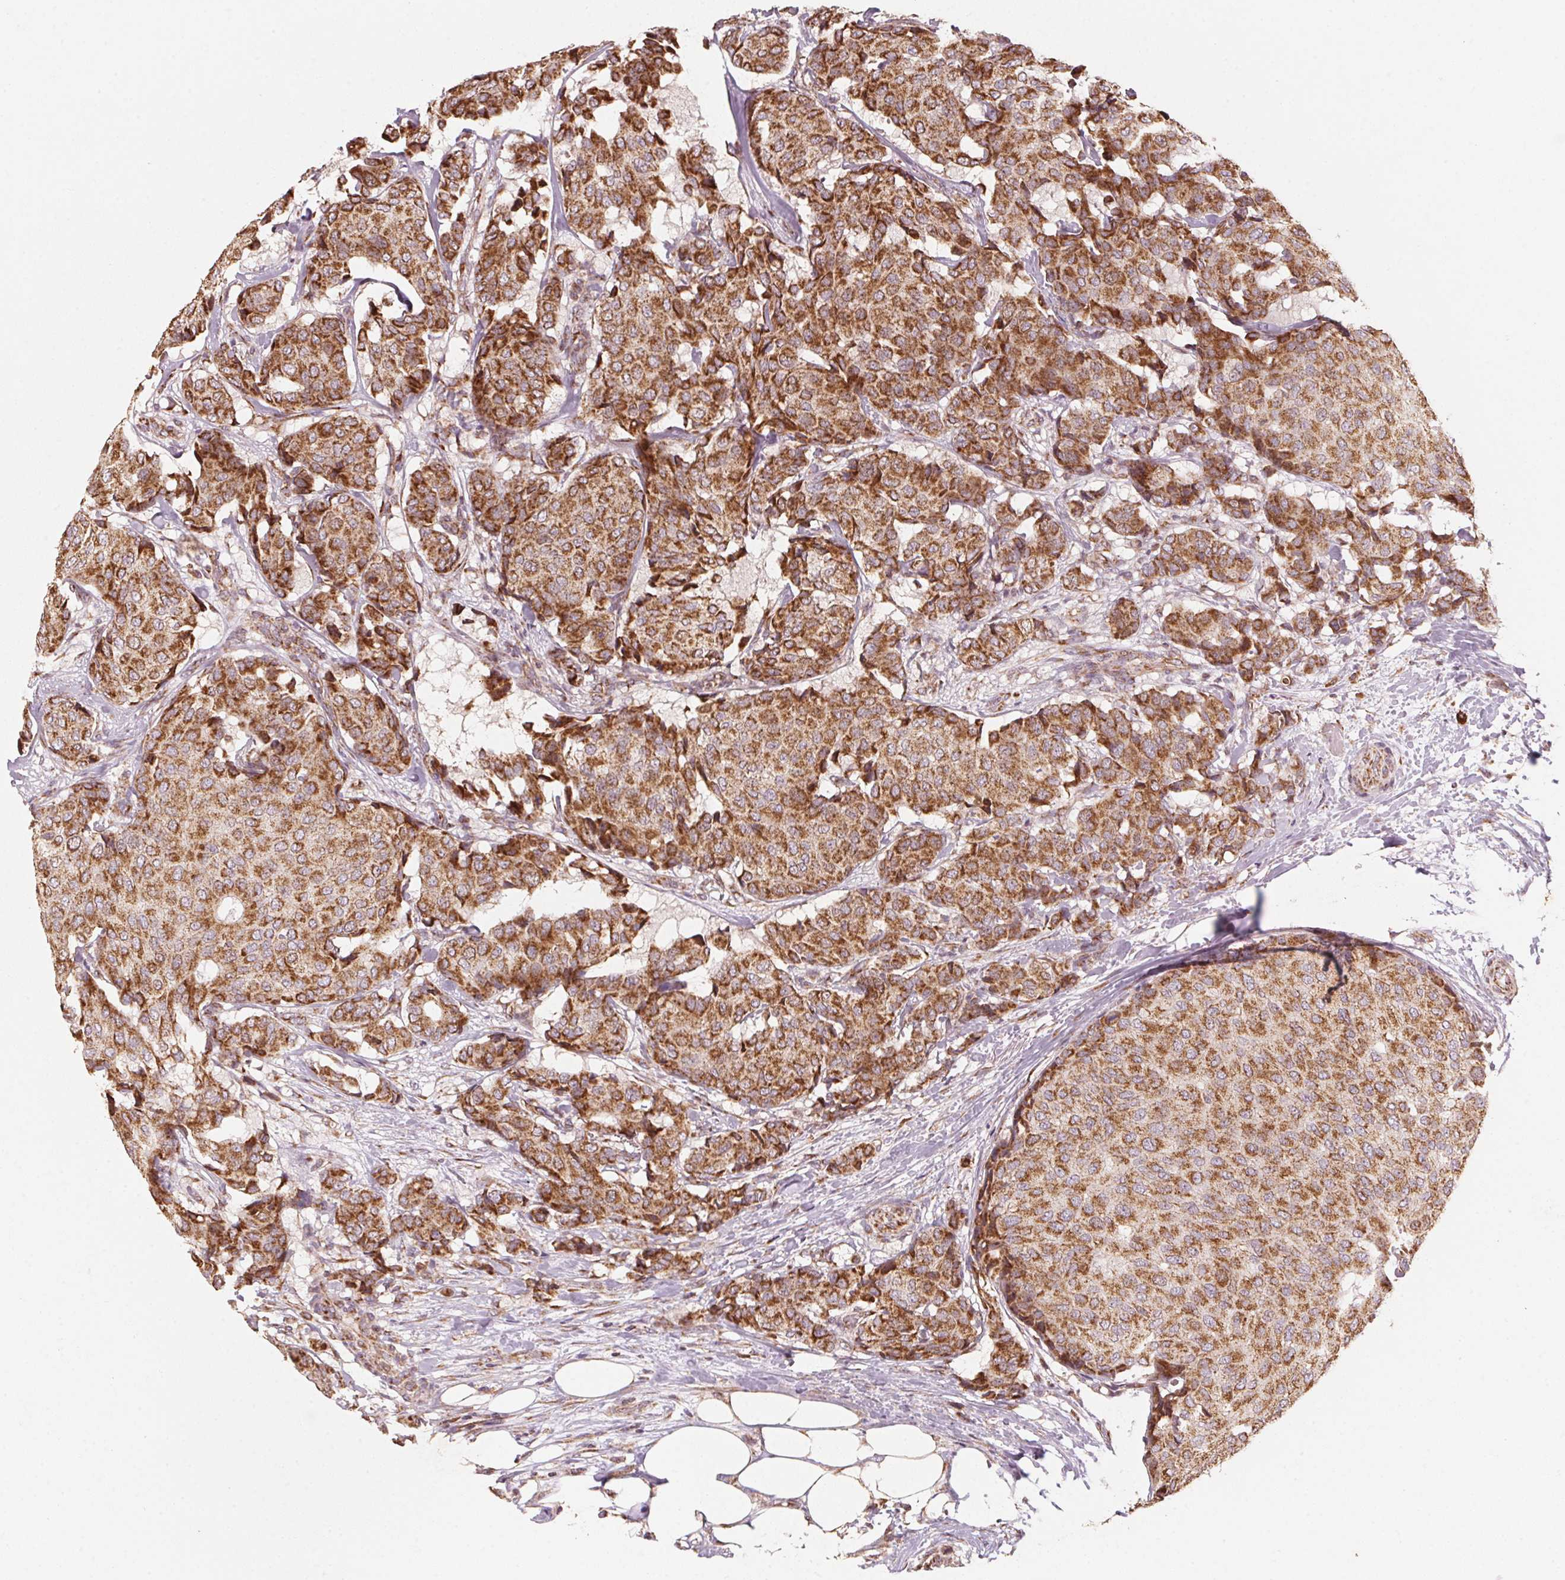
{"staining": {"intensity": "strong", "quantity": ">75%", "location": "cytoplasmic/membranous"}, "tissue": "breast cancer", "cell_type": "Tumor cells", "image_type": "cancer", "snomed": [{"axis": "morphology", "description": "Duct carcinoma"}, {"axis": "topography", "description": "Breast"}], "caption": "IHC (DAB (3,3'-diaminobenzidine)) staining of breast cancer exhibits strong cytoplasmic/membranous protein expression in approximately >75% of tumor cells.", "gene": "TOMM70", "patient": {"sex": "female", "age": 75}}